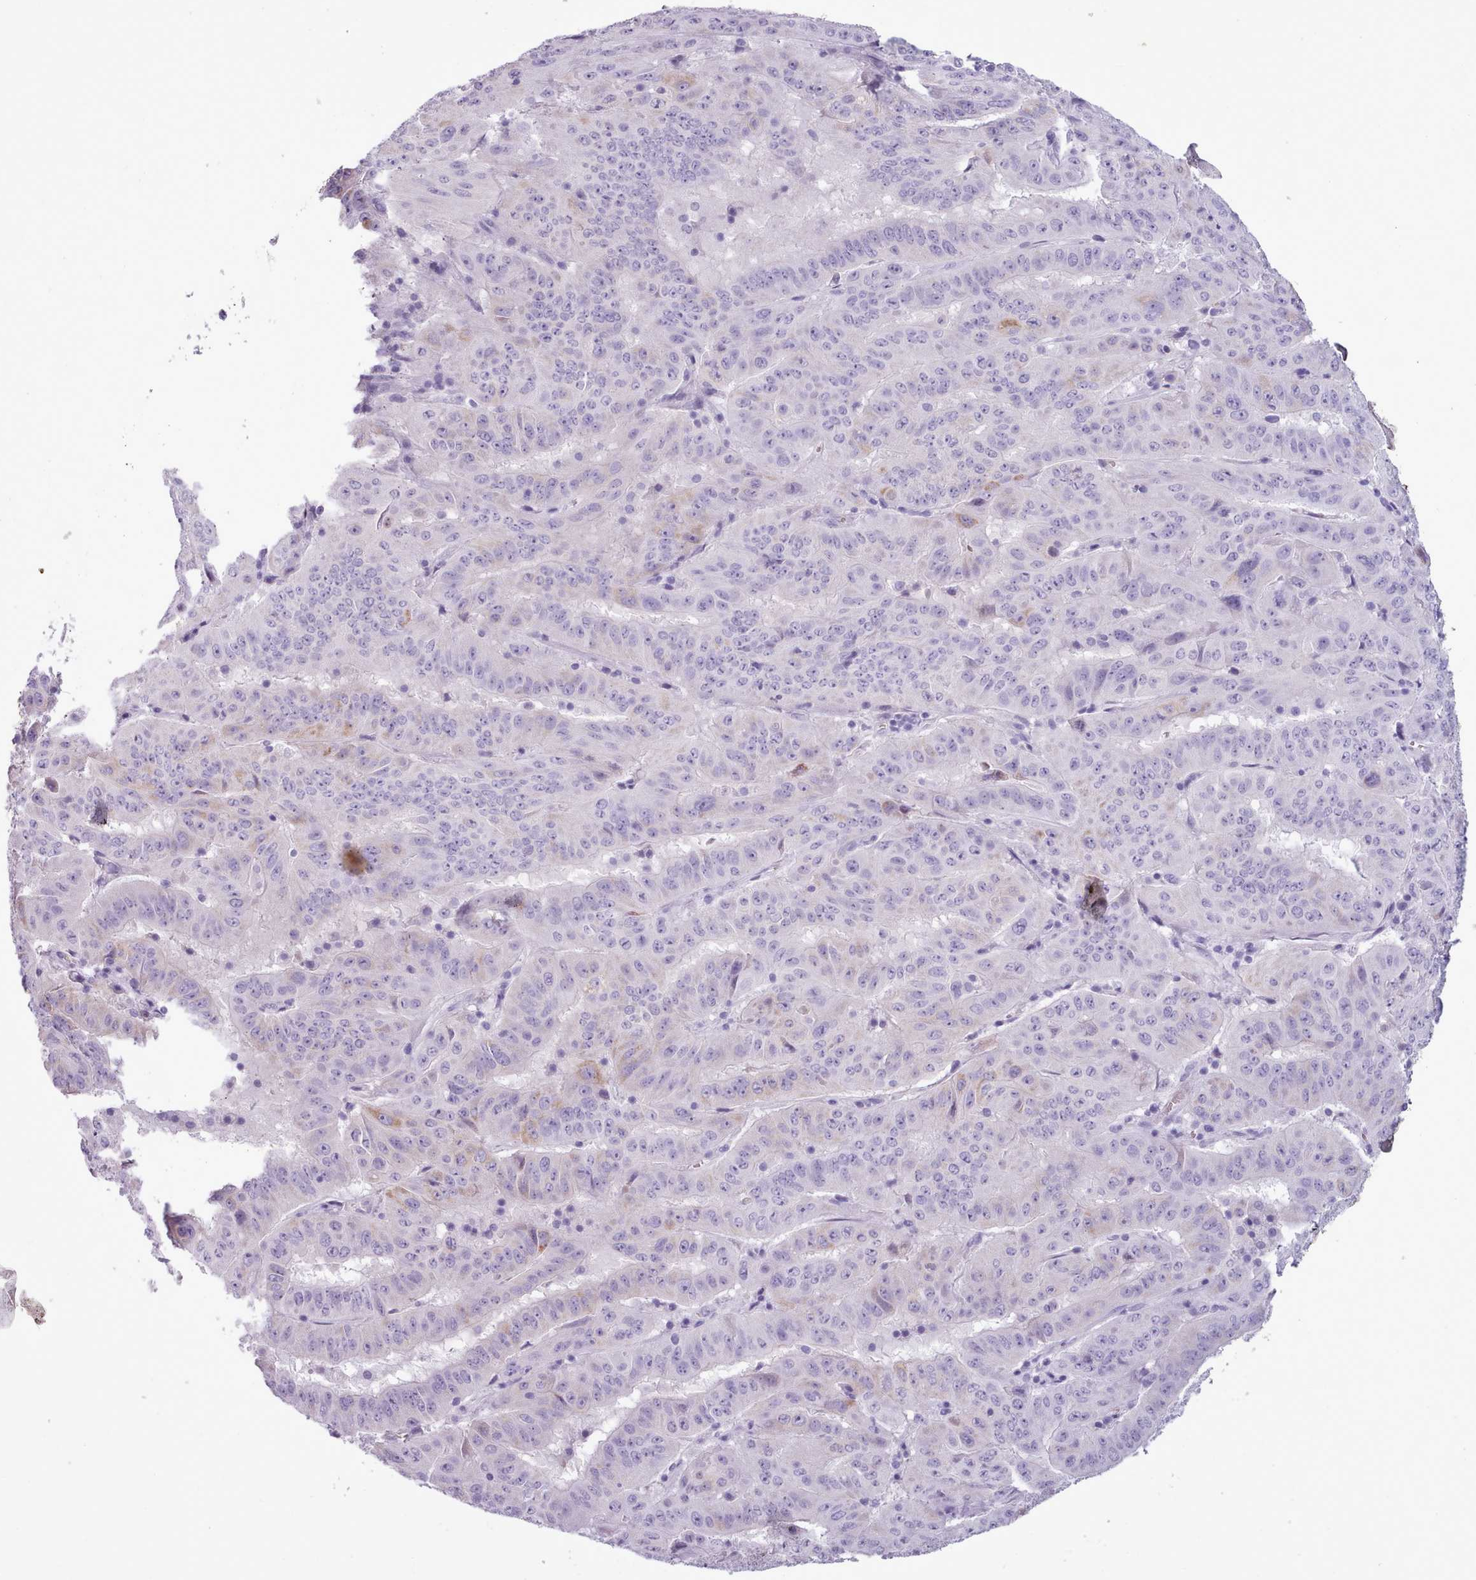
{"staining": {"intensity": "weak", "quantity": "<25%", "location": "cytoplasmic/membranous"}, "tissue": "pancreatic cancer", "cell_type": "Tumor cells", "image_type": "cancer", "snomed": [{"axis": "morphology", "description": "Adenocarcinoma, NOS"}, {"axis": "topography", "description": "Pancreas"}], "caption": "Photomicrograph shows no significant protein staining in tumor cells of adenocarcinoma (pancreatic). (Immunohistochemistry (ihc), brightfield microscopy, high magnification).", "gene": "AK4", "patient": {"sex": "male", "age": 63}}